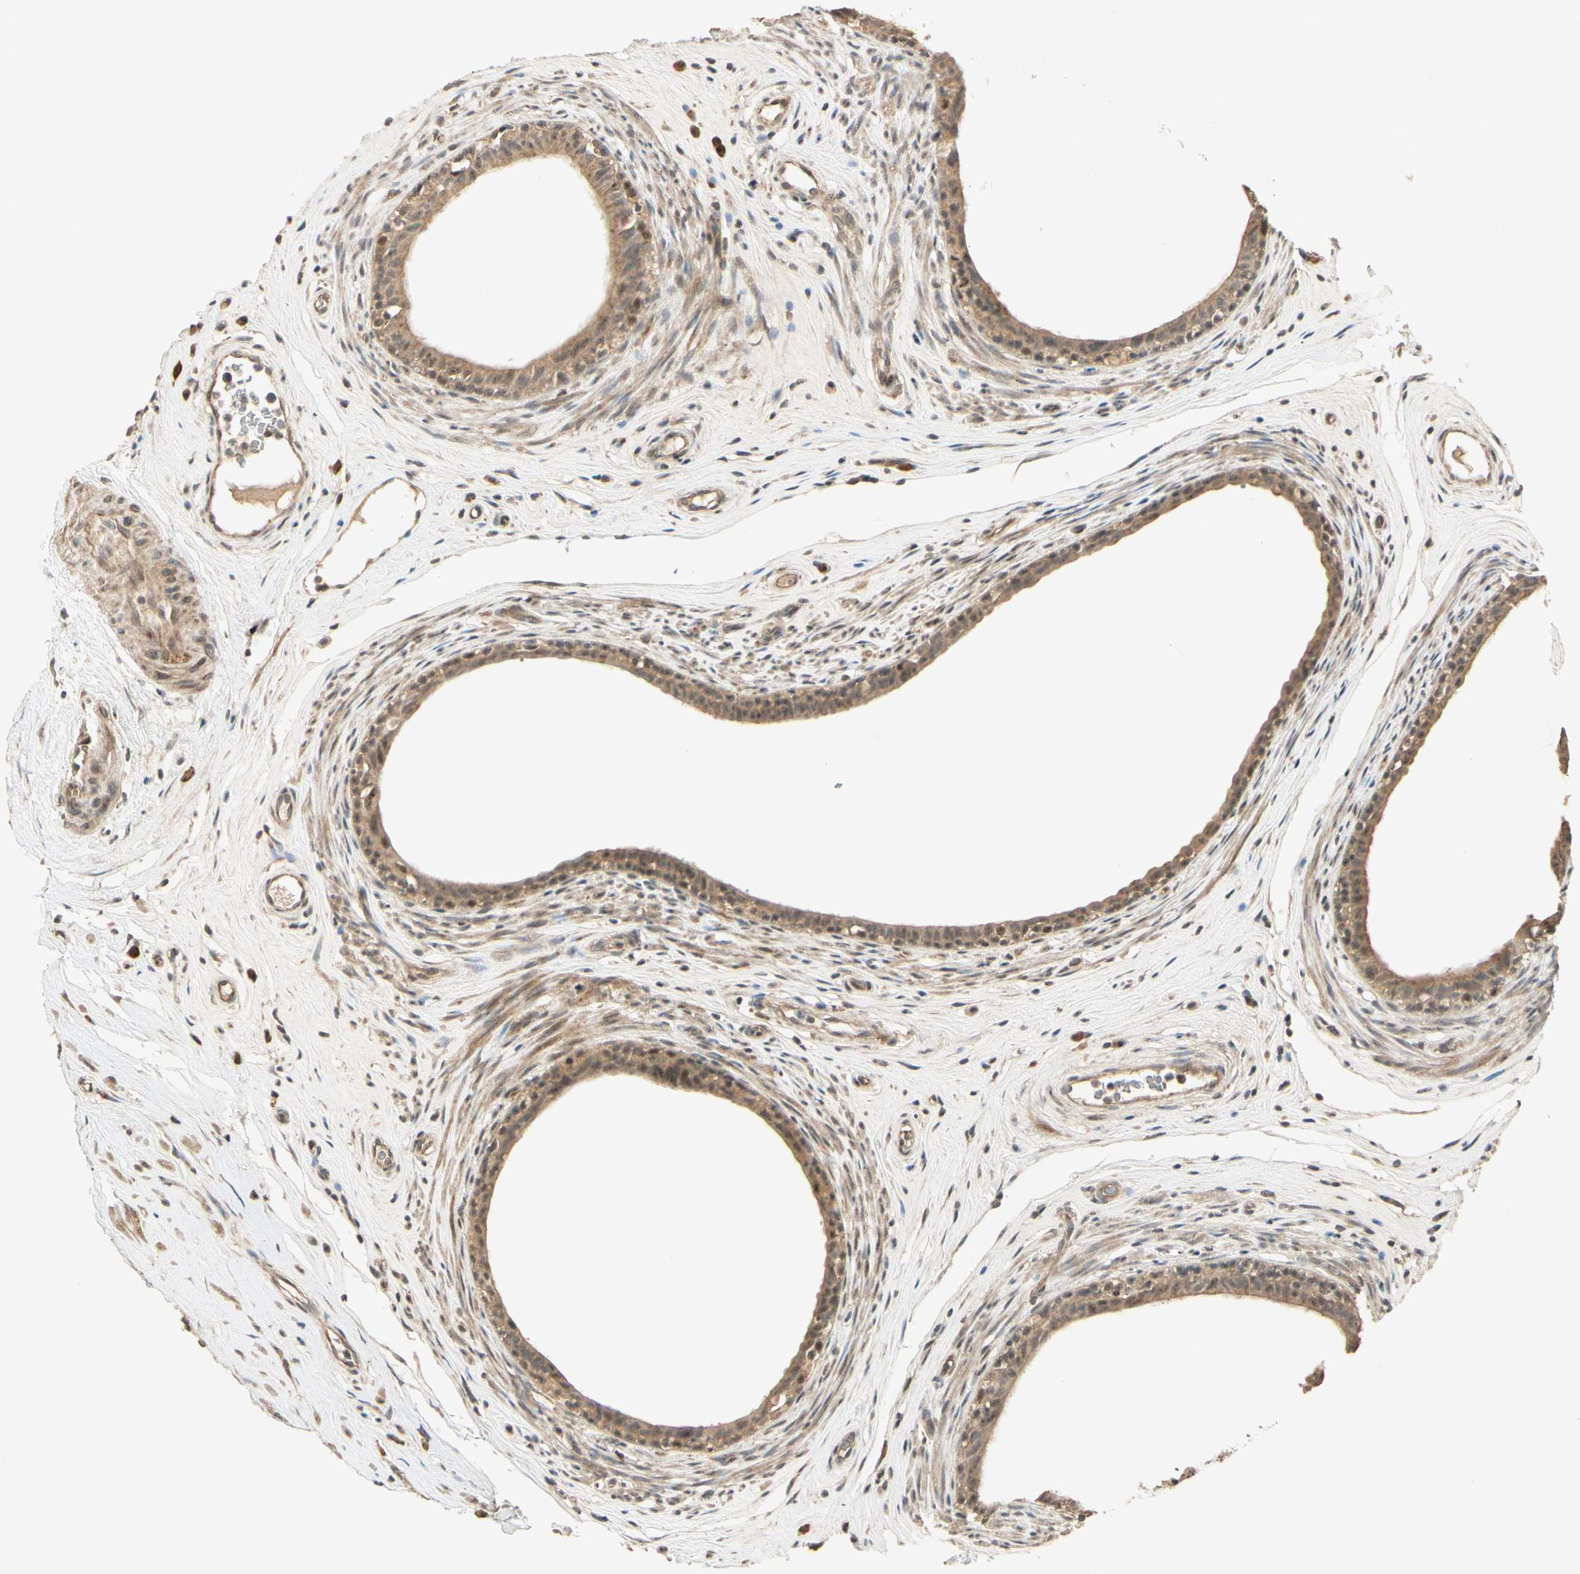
{"staining": {"intensity": "moderate", "quantity": ">75%", "location": "cytoplasmic/membranous,nuclear"}, "tissue": "epididymis", "cell_type": "Glandular cells", "image_type": "normal", "snomed": [{"axis": "morphology", "description": "Normal tissue, NOS"}, {"axis": "morphology", "description": "Inflammation, NOS"}, {"axis": "topography", "description": "Epididymis"}], "caption": "Epididymis was stained to show a protein in brown. There is medium levels of moderate cytoplasmic/membranous,nuclear expression in approximately >75% of glandular cells.", "gene": "MCPH1", "patient": {"sex": "male", "age": 84}}